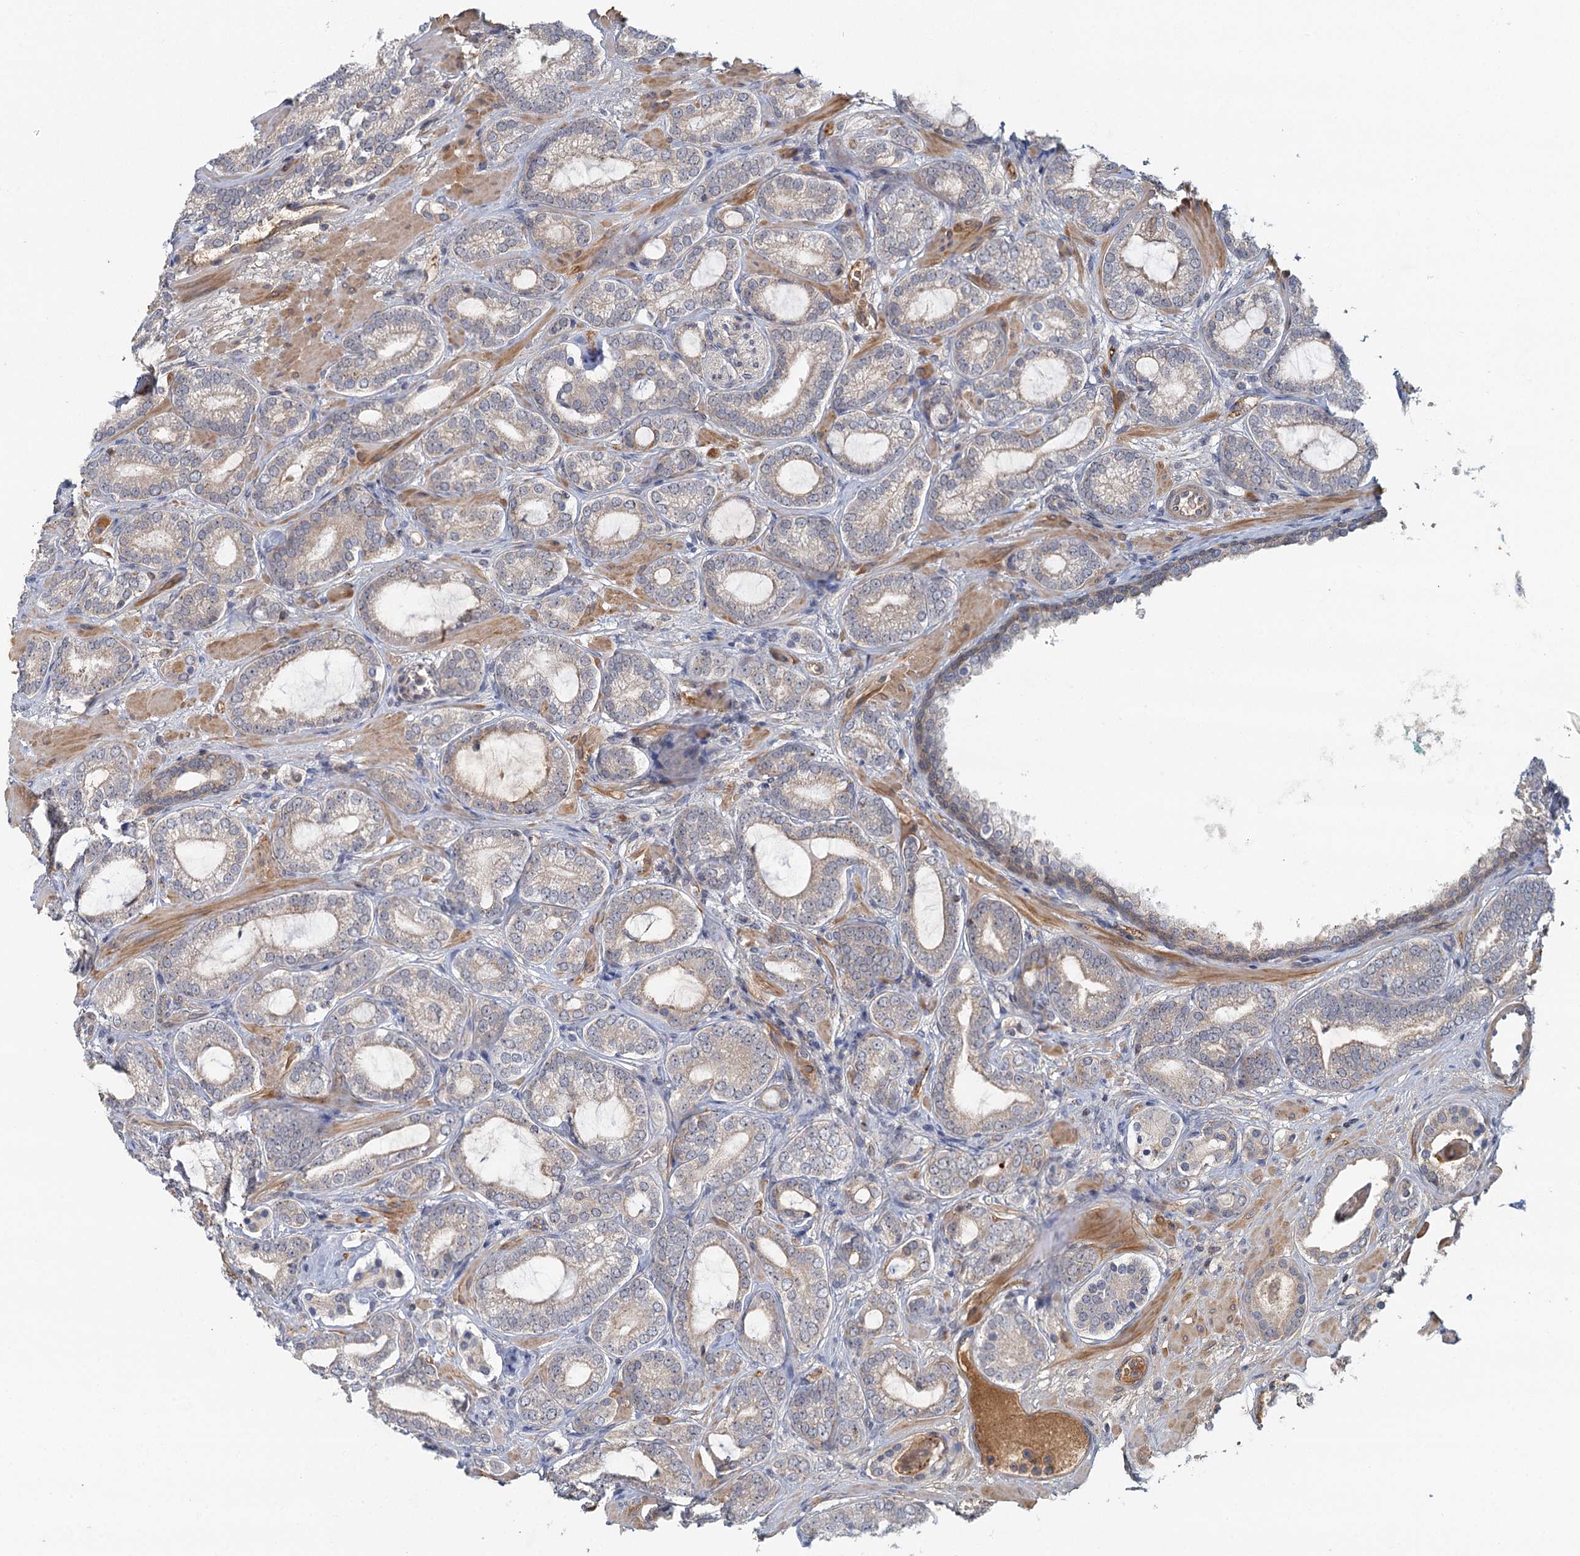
{"staining": {"intensity": "negative", "quantity": "none", "location": "none"}, "tissue": "prostate cancer", "cell_type": "Tumor cells", "image_type": "cancer", "snomed": [{"axis": "morphology", "description": "Adenocarcinoma, High grade"}, {"axis": "topography", "description": "Prostate"}], "caption": "A micrograph of human prostate cancer is negative for staining in tumor cells.", "gene": "GPATCH11", "patient": {"sex": "male", "age": 60}}